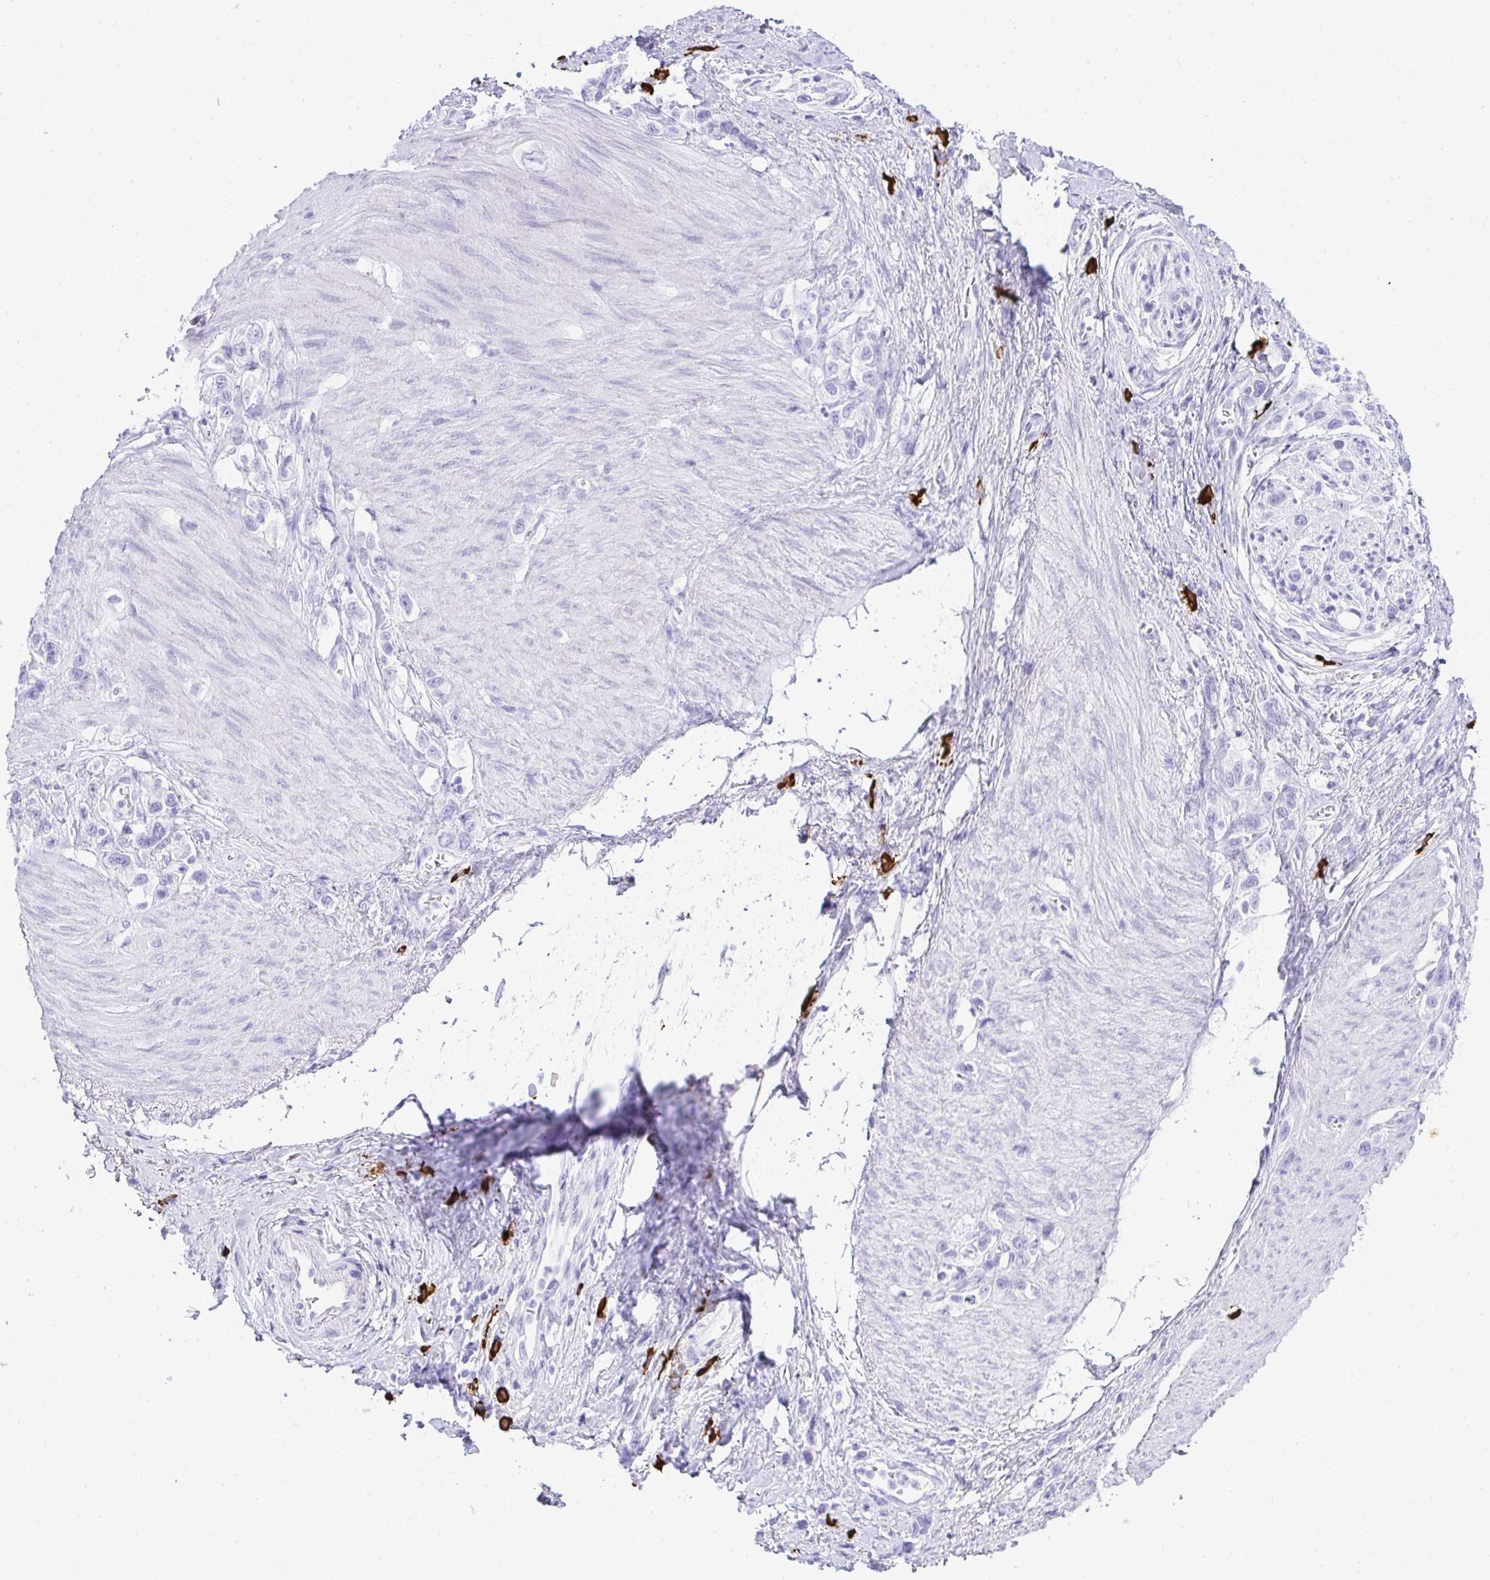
{"staining": {"intensity": "negative", "quantity": "none", "location": "none"}, "tissue": "stomach cancer", "cell_type": "Tumor cells", "image_type": "cancer", "snomed": [{"axis": "morphology", "description": "Adenocarcinoma, NOS"}, {"axis": "topography", "description": "Stomach"}], "caption": "There is no significant expression in tumor cells of stomach cancer (adenocarcinoma).", "gene": "CDADC1", "patient": {"sex": "female", "age": 65}}